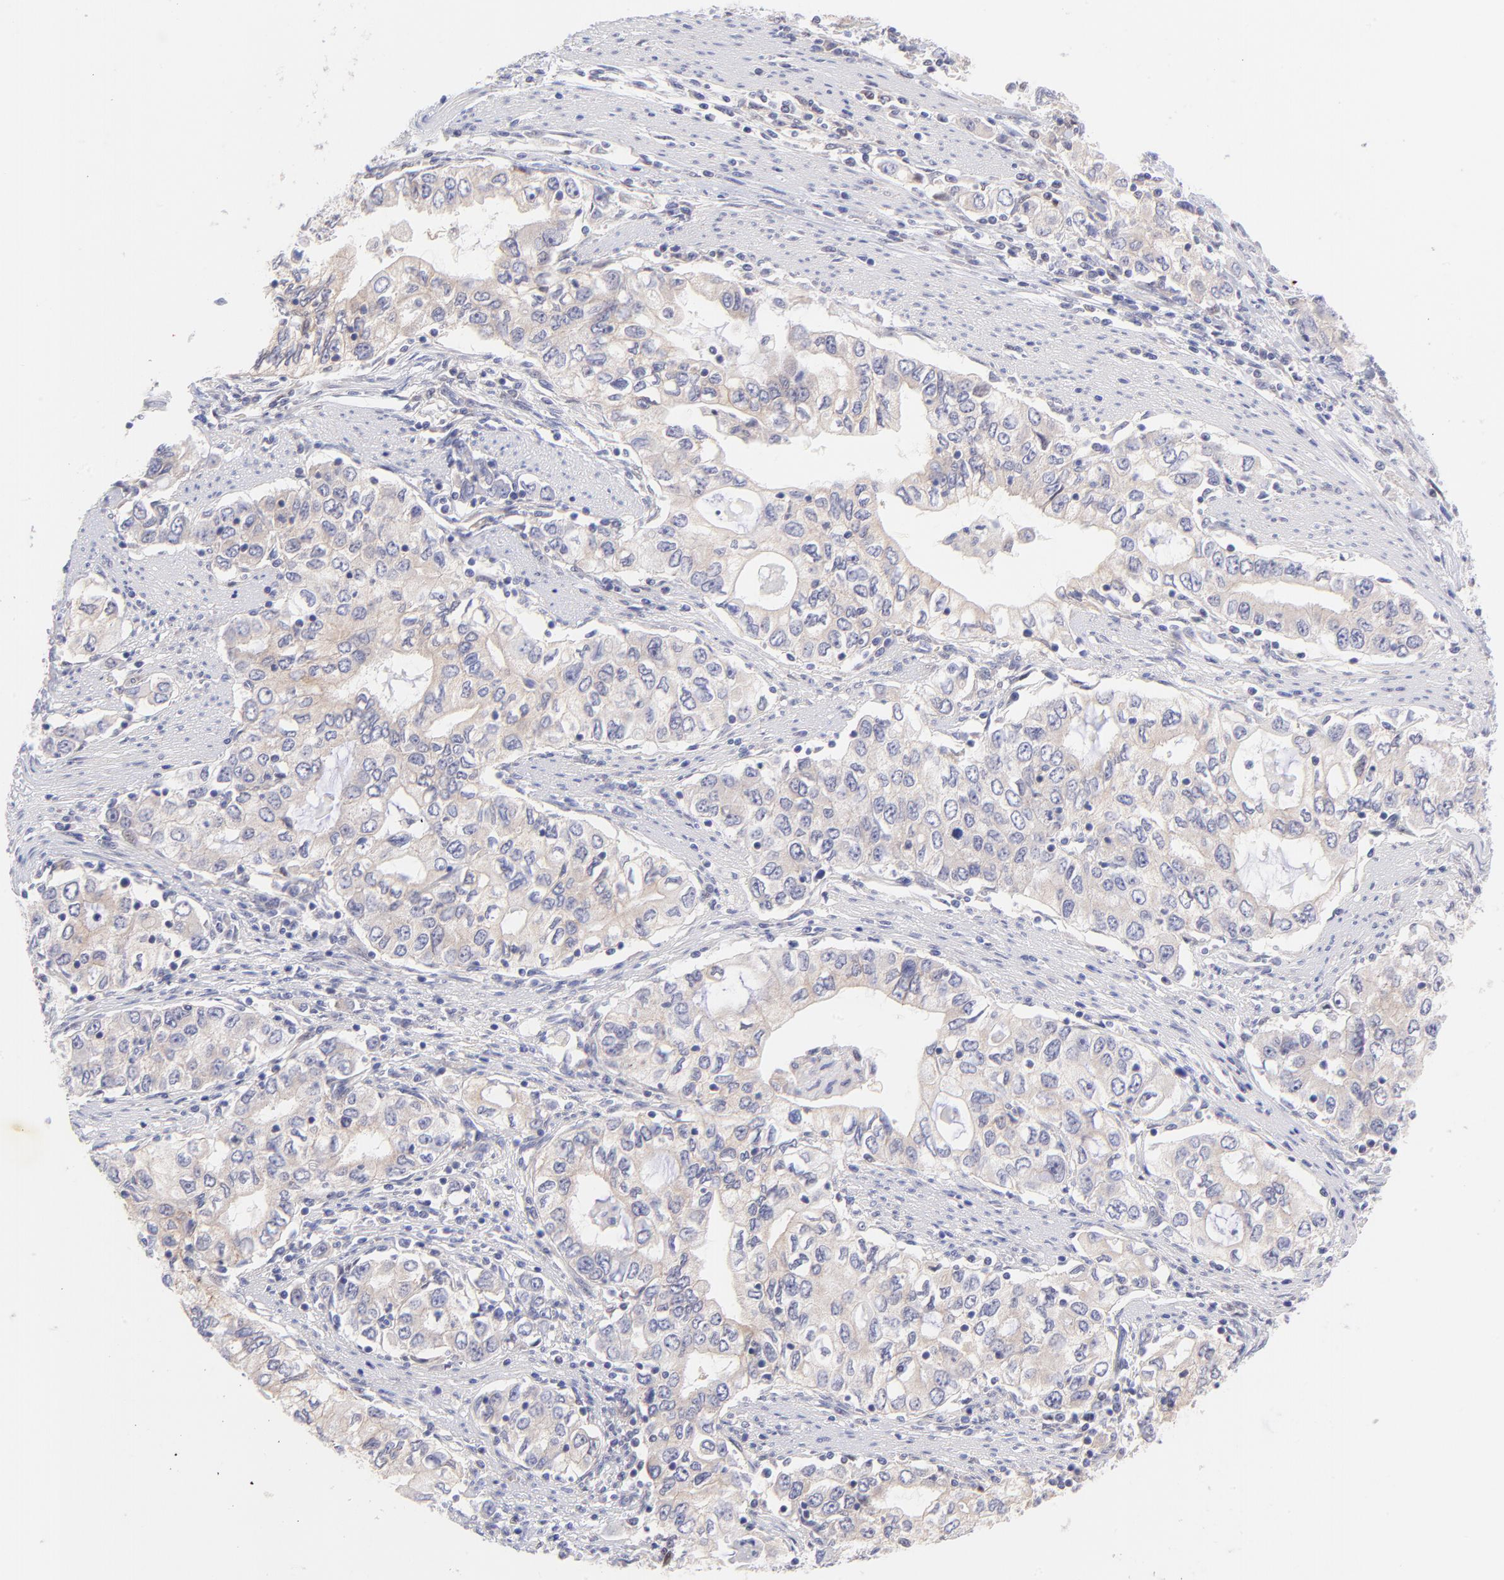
{"staining": {"intensity": "negative", "quantity": "none", "location": "none"}, "tissue": "stomach cancer", "cell_type": "Tumor cells", "image_type": "cancer", "snomed": [{"axis": "morphology", "description": "Adenocarcinoma, NOS"}, {"axis": "topography", "description": "Stomach, lower"}], "caption": "Protein analysis of stomach cancer demonstrates no significant expression in tumor cells.", "gene": "PBDC1", "patient": {"sex": "female", "age": 72}}